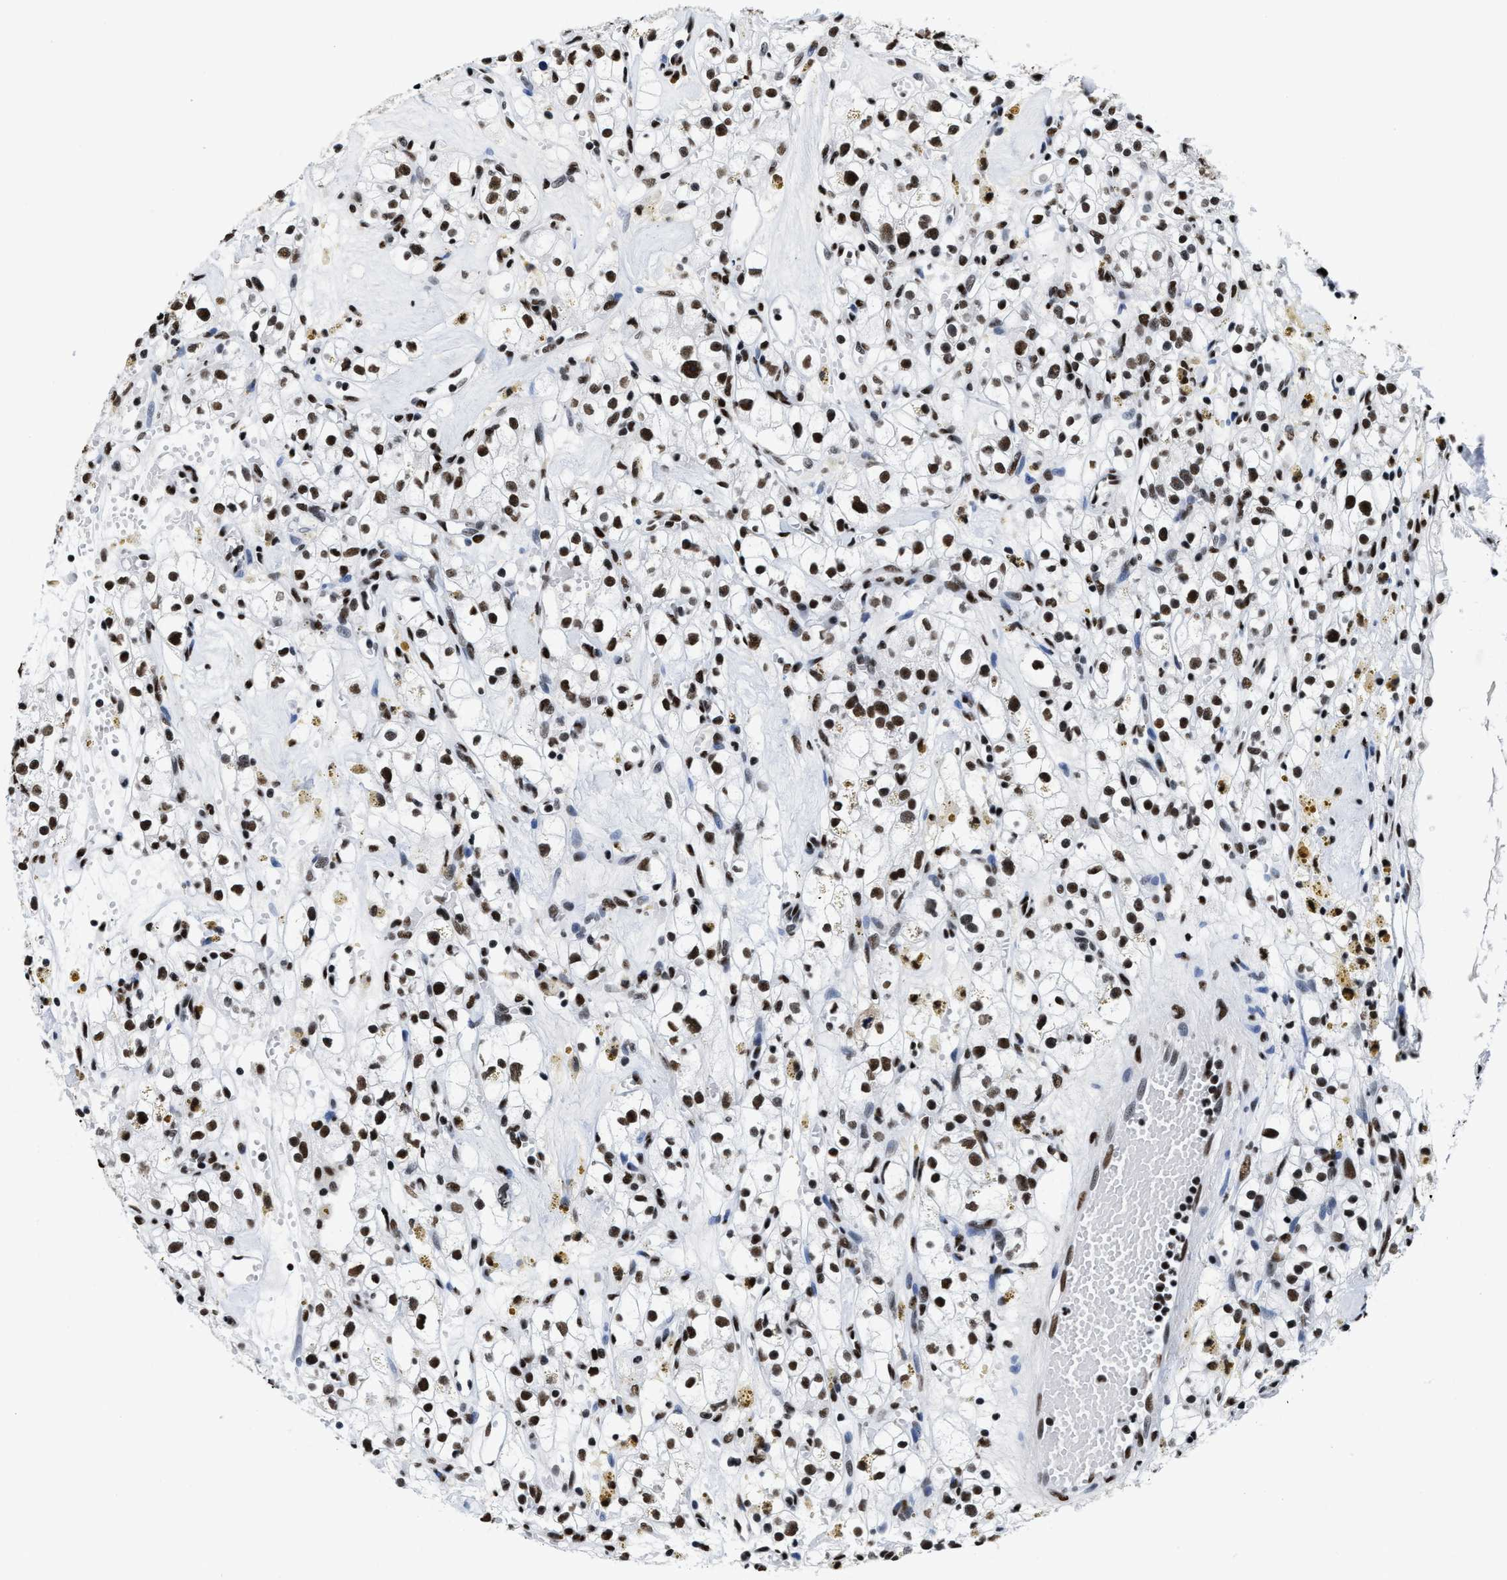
{"staining": {"intensity": "strong", "quantity": ">75%", "location": "nuclear"}, "tissue": "renal cancer", "cell_type": "Tumor cells", "image_type": "cancer", "snomed": [{"axis": "morphology", "description": "Adenocarcinoma, NOS"}, {"axis": "topography", "description": "Kidney"}], "caption": "Renal cancer stained with a protein marker shows strong staining in tumor cells.", "gene": "SMARCC2", "patient": {"sex": "male", "age": 56}}